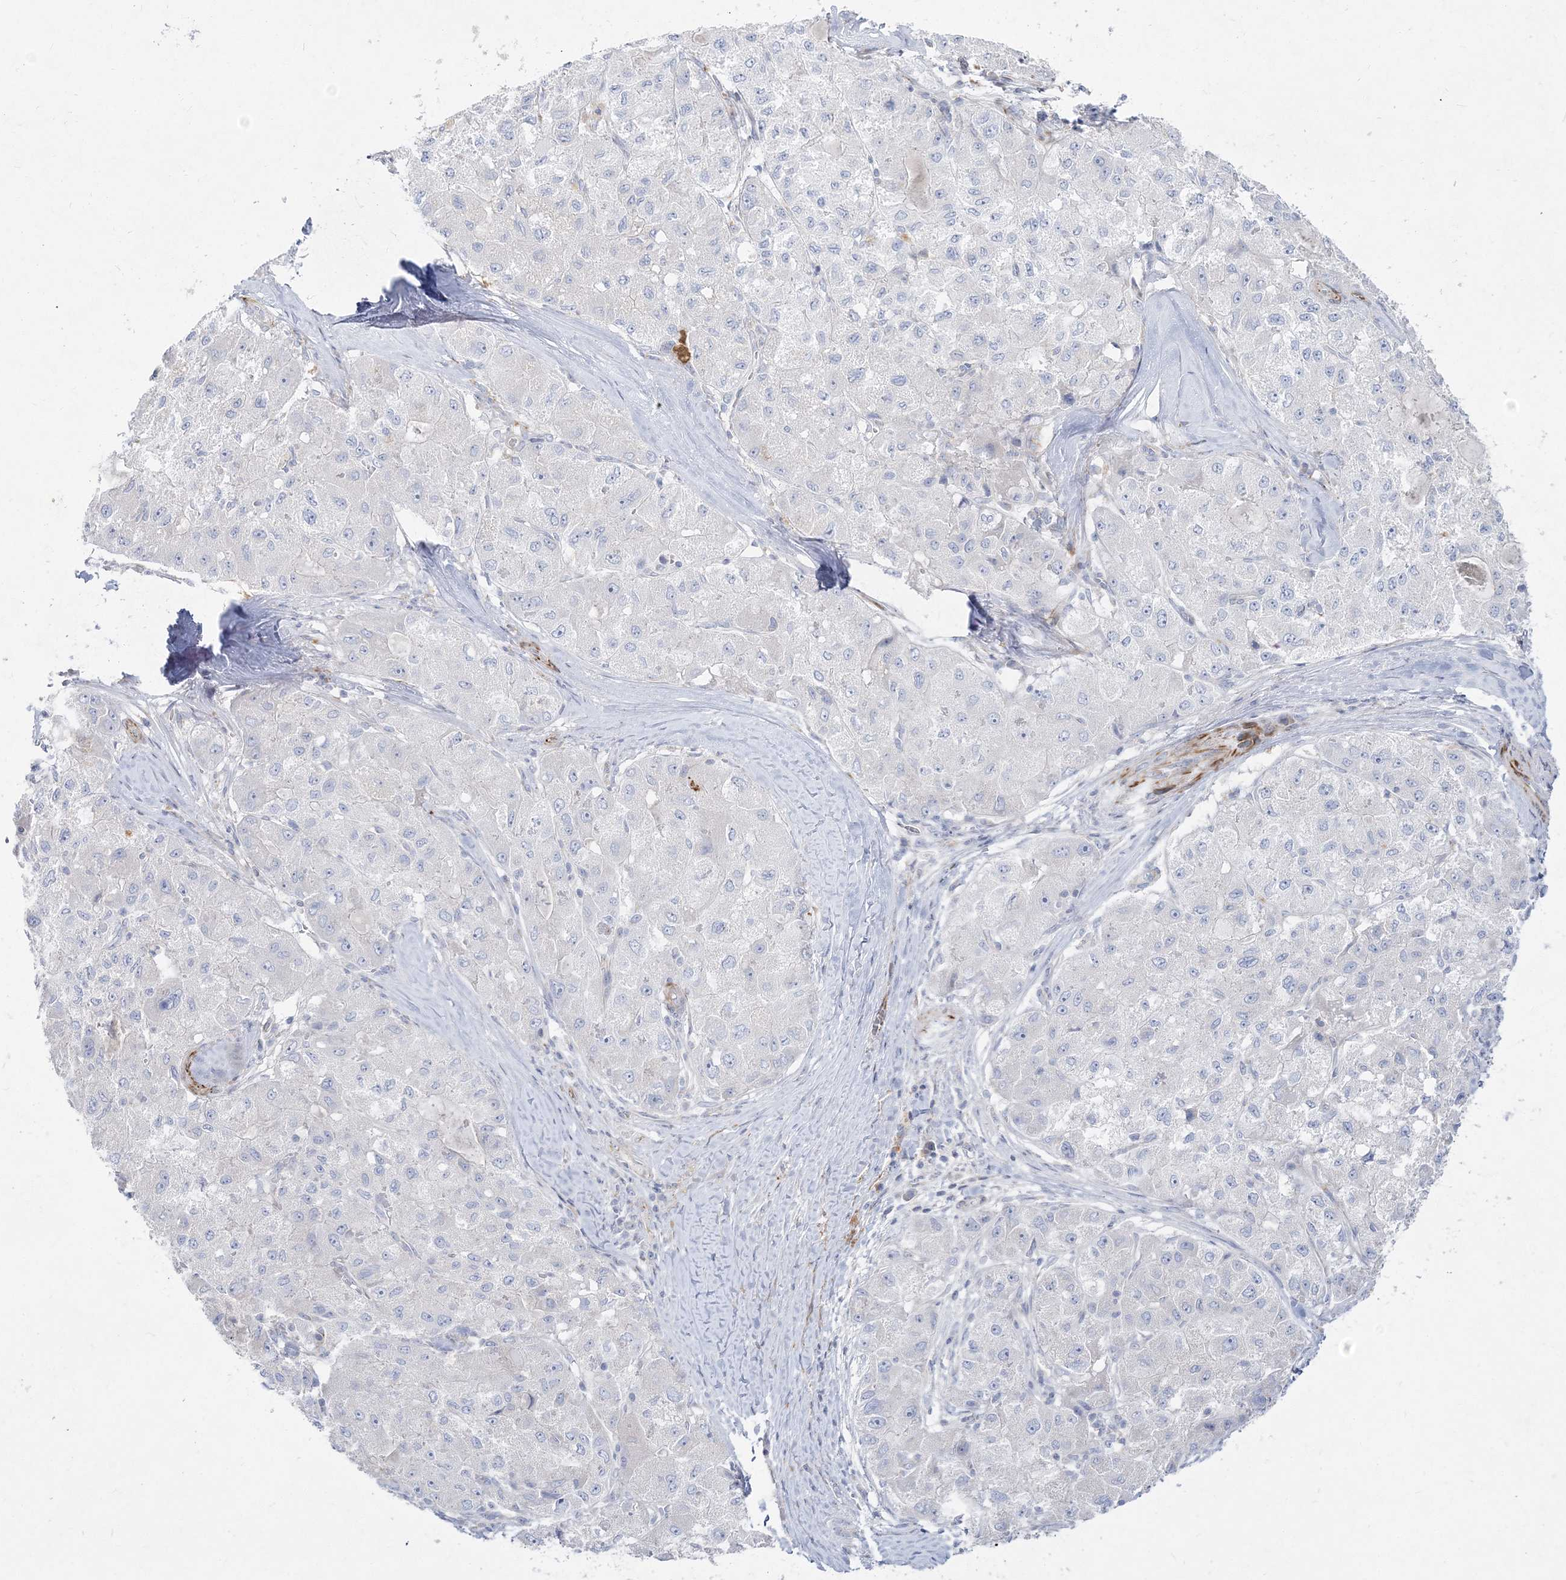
{"staining": {"intensity": "negative", "quantity": "none", "location": "none"}, "tissue": "liver cancer", "cell_type": "Tumor cells", "image_type": "cancer", "snomed": [{"axis": "morphology", "description": "Carcinoma, Hepatocellular, NOS"}, {"axis": "topography", "description": "Liver"}], "caption": "A high-resolution image shows IHC staining of liver cancer (hepatocellular carcinoma), which demonstrates no significant expression in tumor cells.", "gene": "GPAT2", "patient": {"sex": "male", "age": 80}}